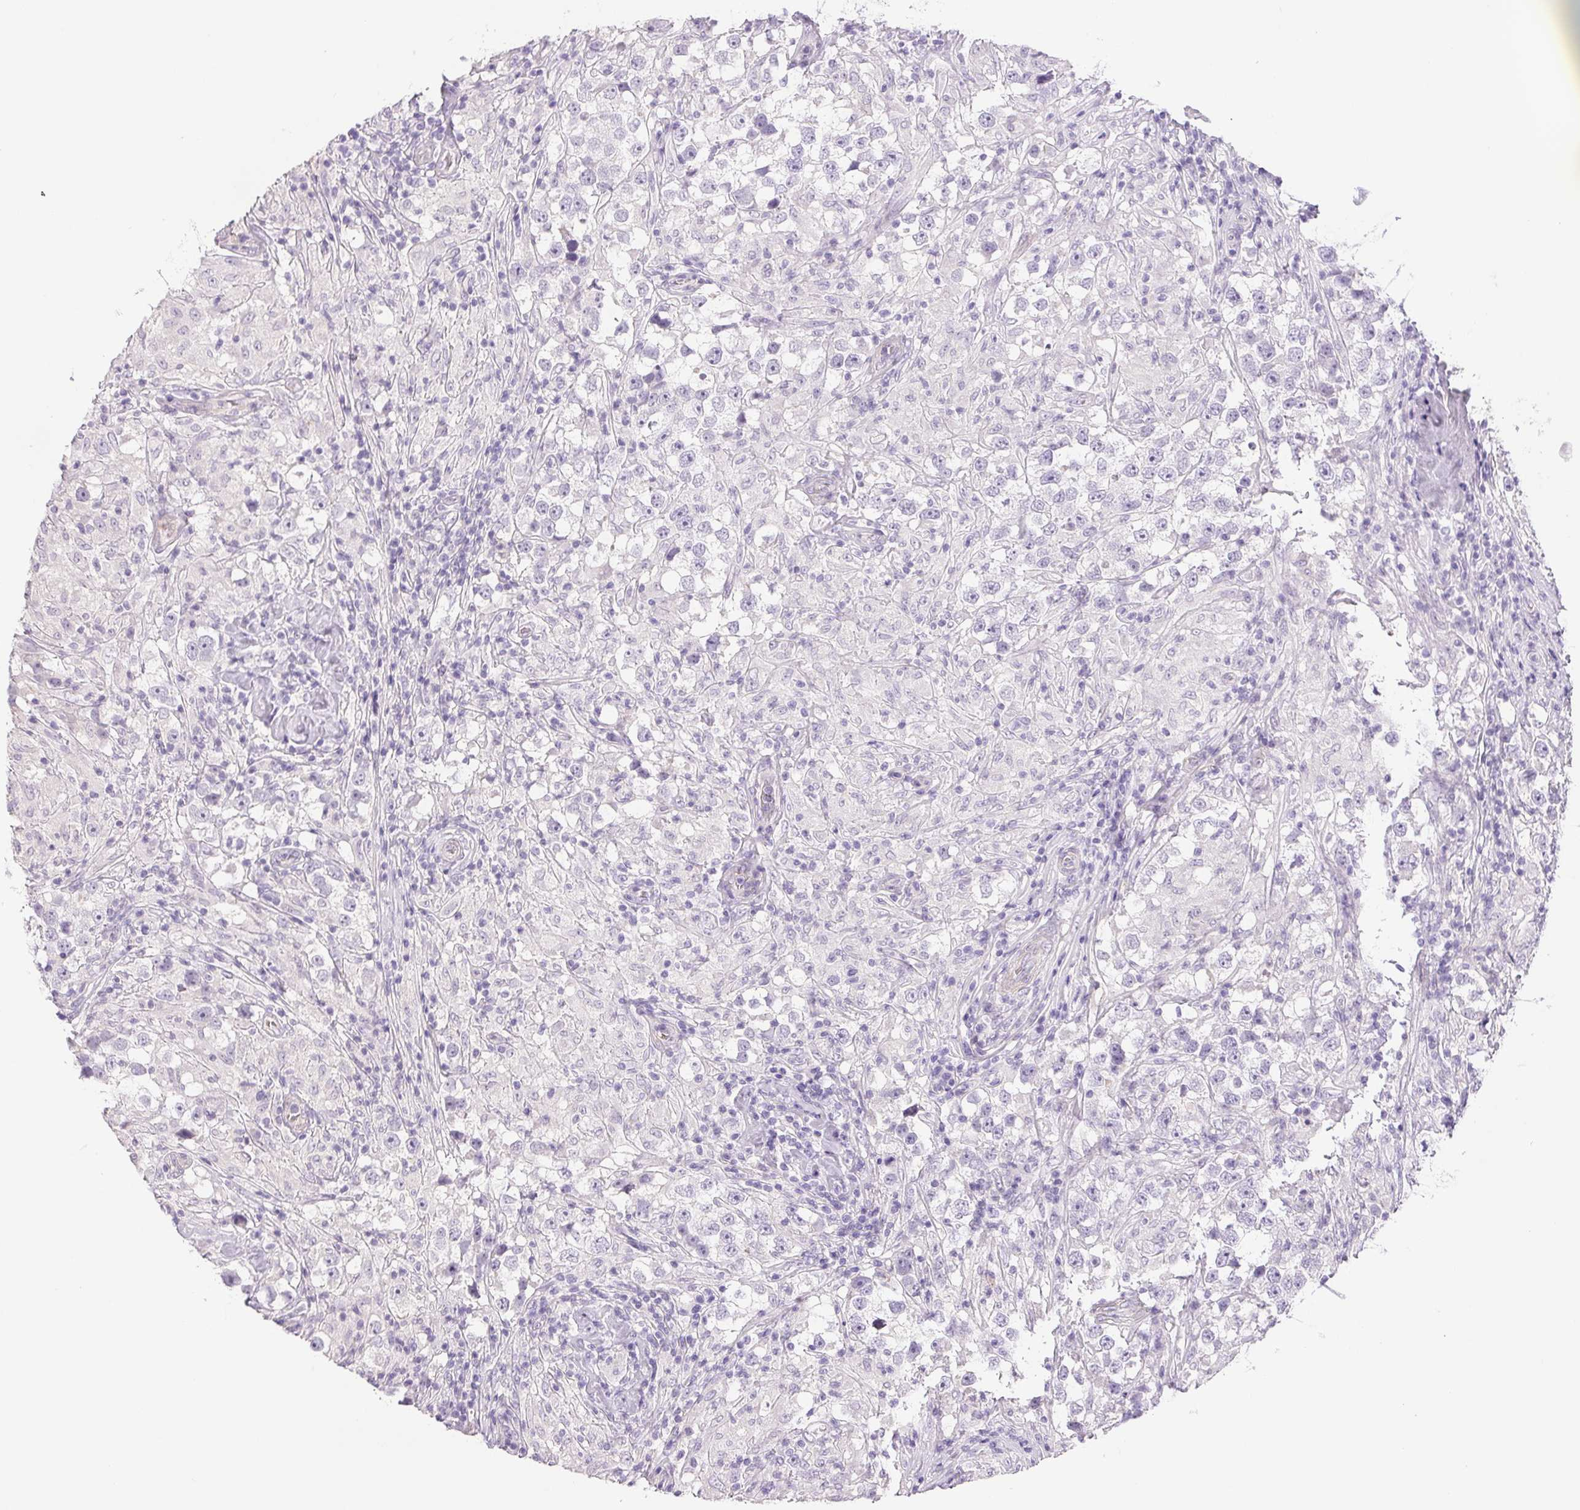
{"staining": {"intensity": "negative", "quantity": "none", "location": "none"}, "tissue": "testis cancer", "cell_type": "Tumor cells", "image_type": "cancer", "snomed": [{"axis": "morphology", "description": "Seminoma, NOS"}, {"axis": "topography", "description": "Testis"}], "caption": "Testis cancer (seminoma) was stained to show a protein in brown. There is no significant expression in tumor cells.", "gene": "PRL", "patient": {"sex": "male", "age": 46}}